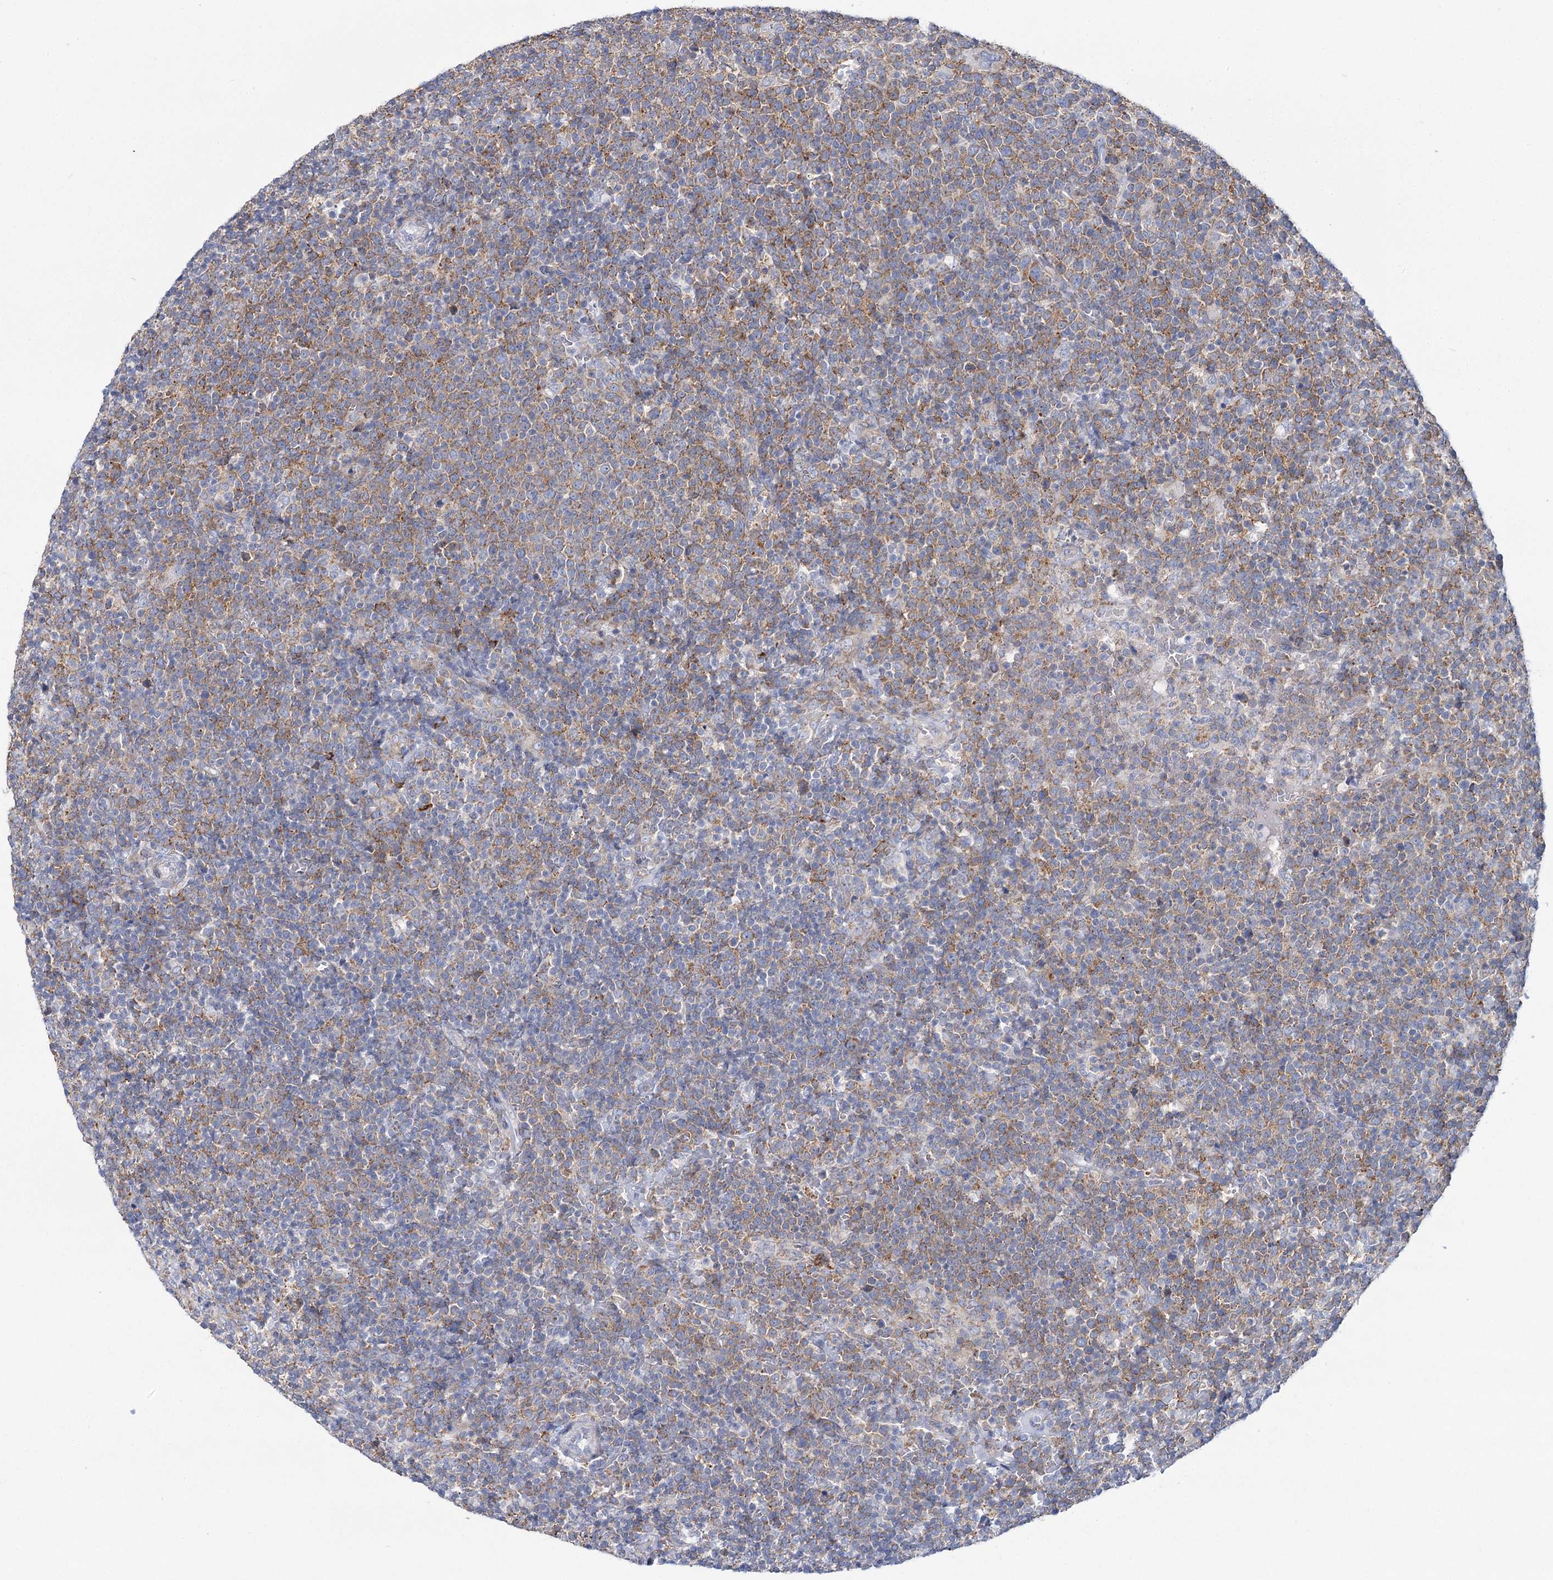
{"staining": {"intensity": "moderate", "quantity": "25%-75%", "location": "cytoplasmic/membranous"}, "tissue": "lymphoma", "cell_type": "Tumor cells", "image_type": "cancer", "snomed": [{"axis": "morphology", "description": "Malignant lymphoma, non-Hodgkin's type, High grade"}, {"axis": "topography", "description": "Lymph node"}], "caption": "Immunohistochemical staining of lymphoma reveals moderate cytoplasmic/membranous protein staining in about 25%-75% of tumor cells.", "gene": "THUMPD3", "patient": {"sex": "male", "age": 61}}